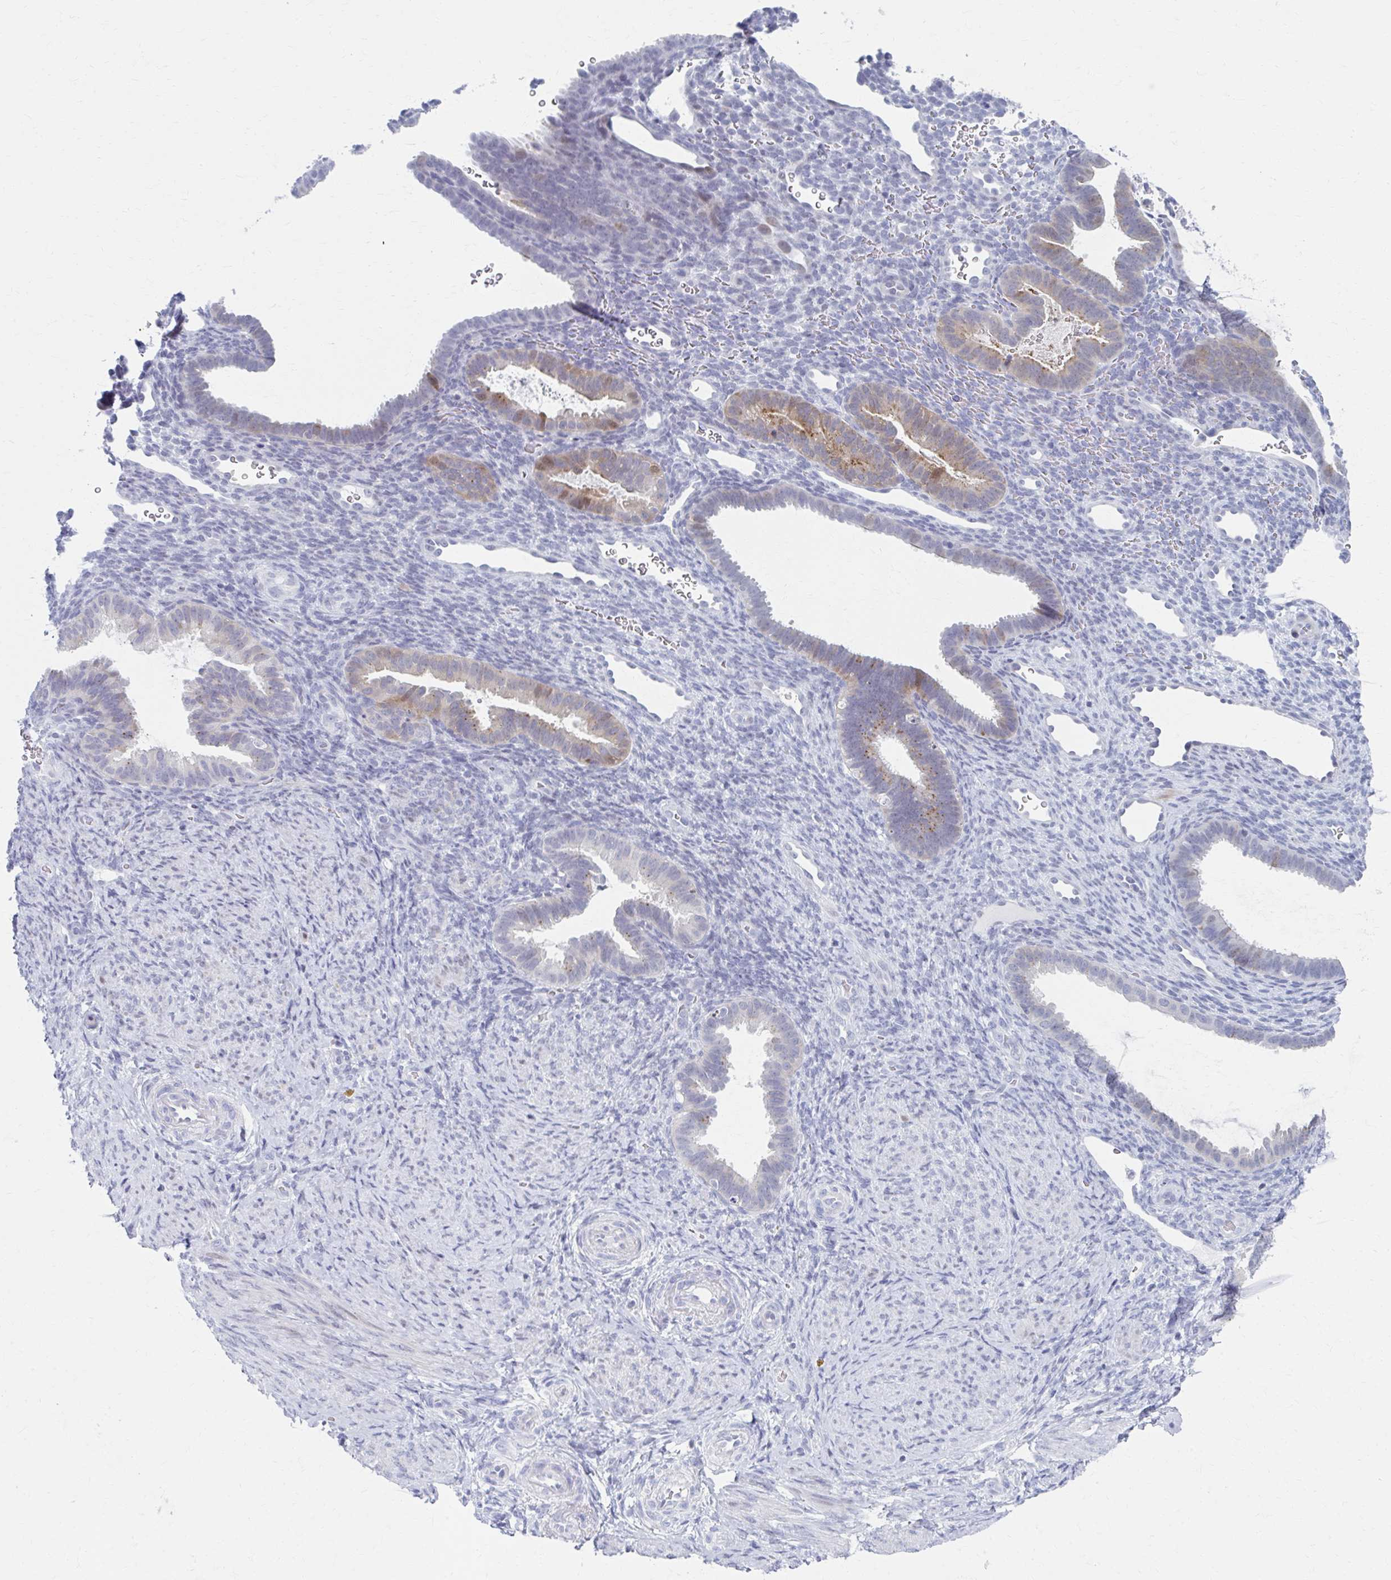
{"staining": {"intensity": "negative", "quantity": "none", "location": "none"}, "tissue": "endometrium", "cell_type": "Cells in endometrial stroma", "image_type": "normal", "snomed": [{"axis": "morphology", "description": "Normal tissue, NOS"}, {"axis": "topography", "description": "Endometrium"}], "caption": "DAB (3,3'-diaminobenzidine) immunohistochemical staining of benign endometrium demonstrates no significant positivity in cells in endometrial stroma. (DAB immunohistochemistry (IHC) visualized using brightfield microscopy, high magnification).", "gene": "ABHD16B", "patient": {"sex": "female", "age": 34}}